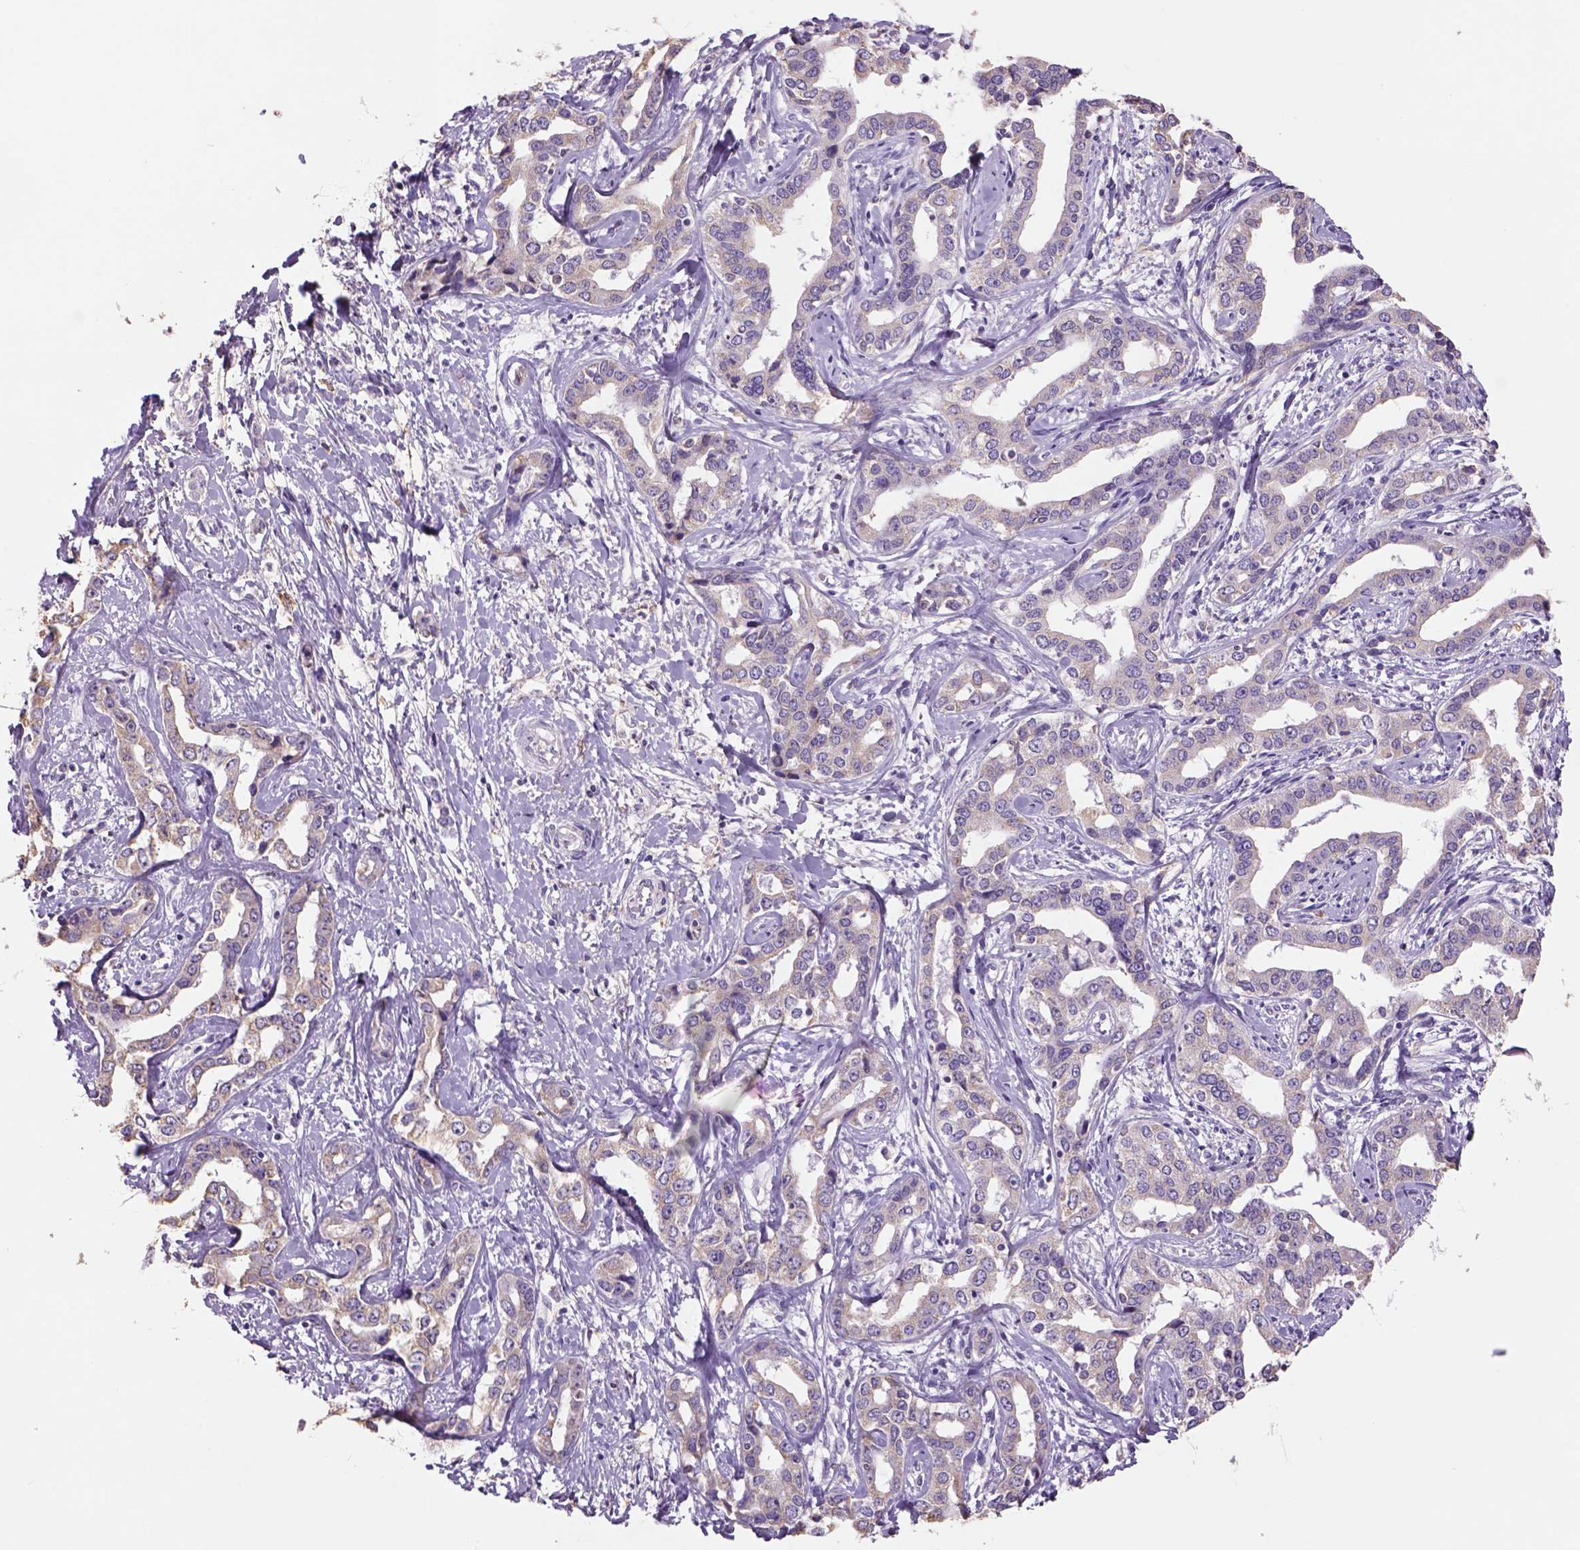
{"staining": {"intensity": "weak", "quantity": ">75%", "location": "cytoplasmic/membranous"}, "tissue": "liver cancer", "cell_type": "Tumor cells", "image_type": "cancer", "snomed": [{"axis": "morphology", "description": "Cholangiocarcinoma"}, {"axis": "topography", "description": "Liver"}], "caption": "Immunohistochemistry (IHC) image of neoplastic tissue: human cholangiocarcinoma (liver) stained using immunohistochemistry (IHC) shows low levels of weak protein expression localized specifically in the cytoplasmic/membranous of tumor cells, appearing as a cytoplasmic/membranous brown color.", "gene": "NAALAD2", "patient": {"sex": "male", "age": 59}}